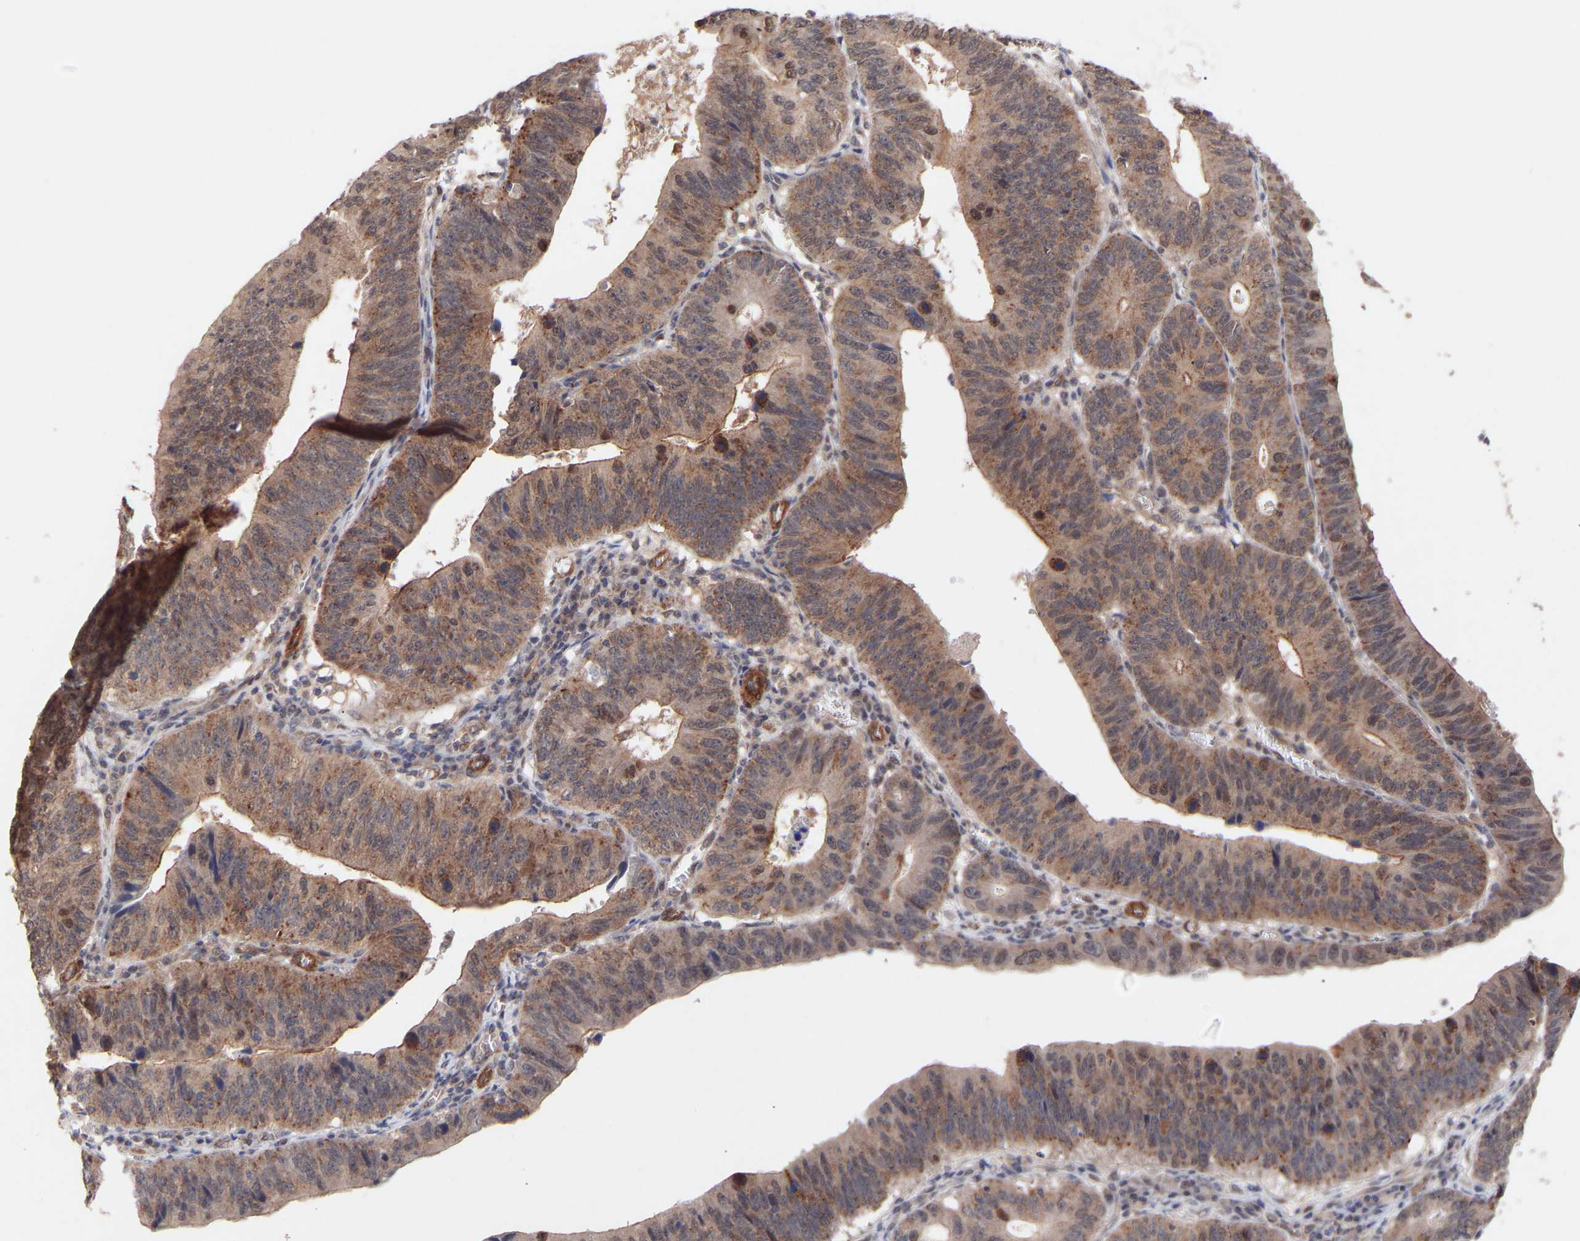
{"staining": {"intensity": "weak", "quantity": ">75%", "location": "cytoplasmic/membranous,nuclear"}, "tissue": "stomach cancer", "cell_type": "Tumor cells", "image_type": "cancer", "snomed": [{"axis": "morphology", "description": "Adenocarcinoma, NOS"}, {"axis": "topography", "description": "Stomach"}], "caption": "A histopathology image showing weak cytoplasmic/membranous and nuclear positivity in approximately >75% of tumor cells in stomach adenocarcinoma, as visualized by brown immunohistochemical staining.", "gene": "PDLIM5", "patient": {"sex": "male", "age": 59}}